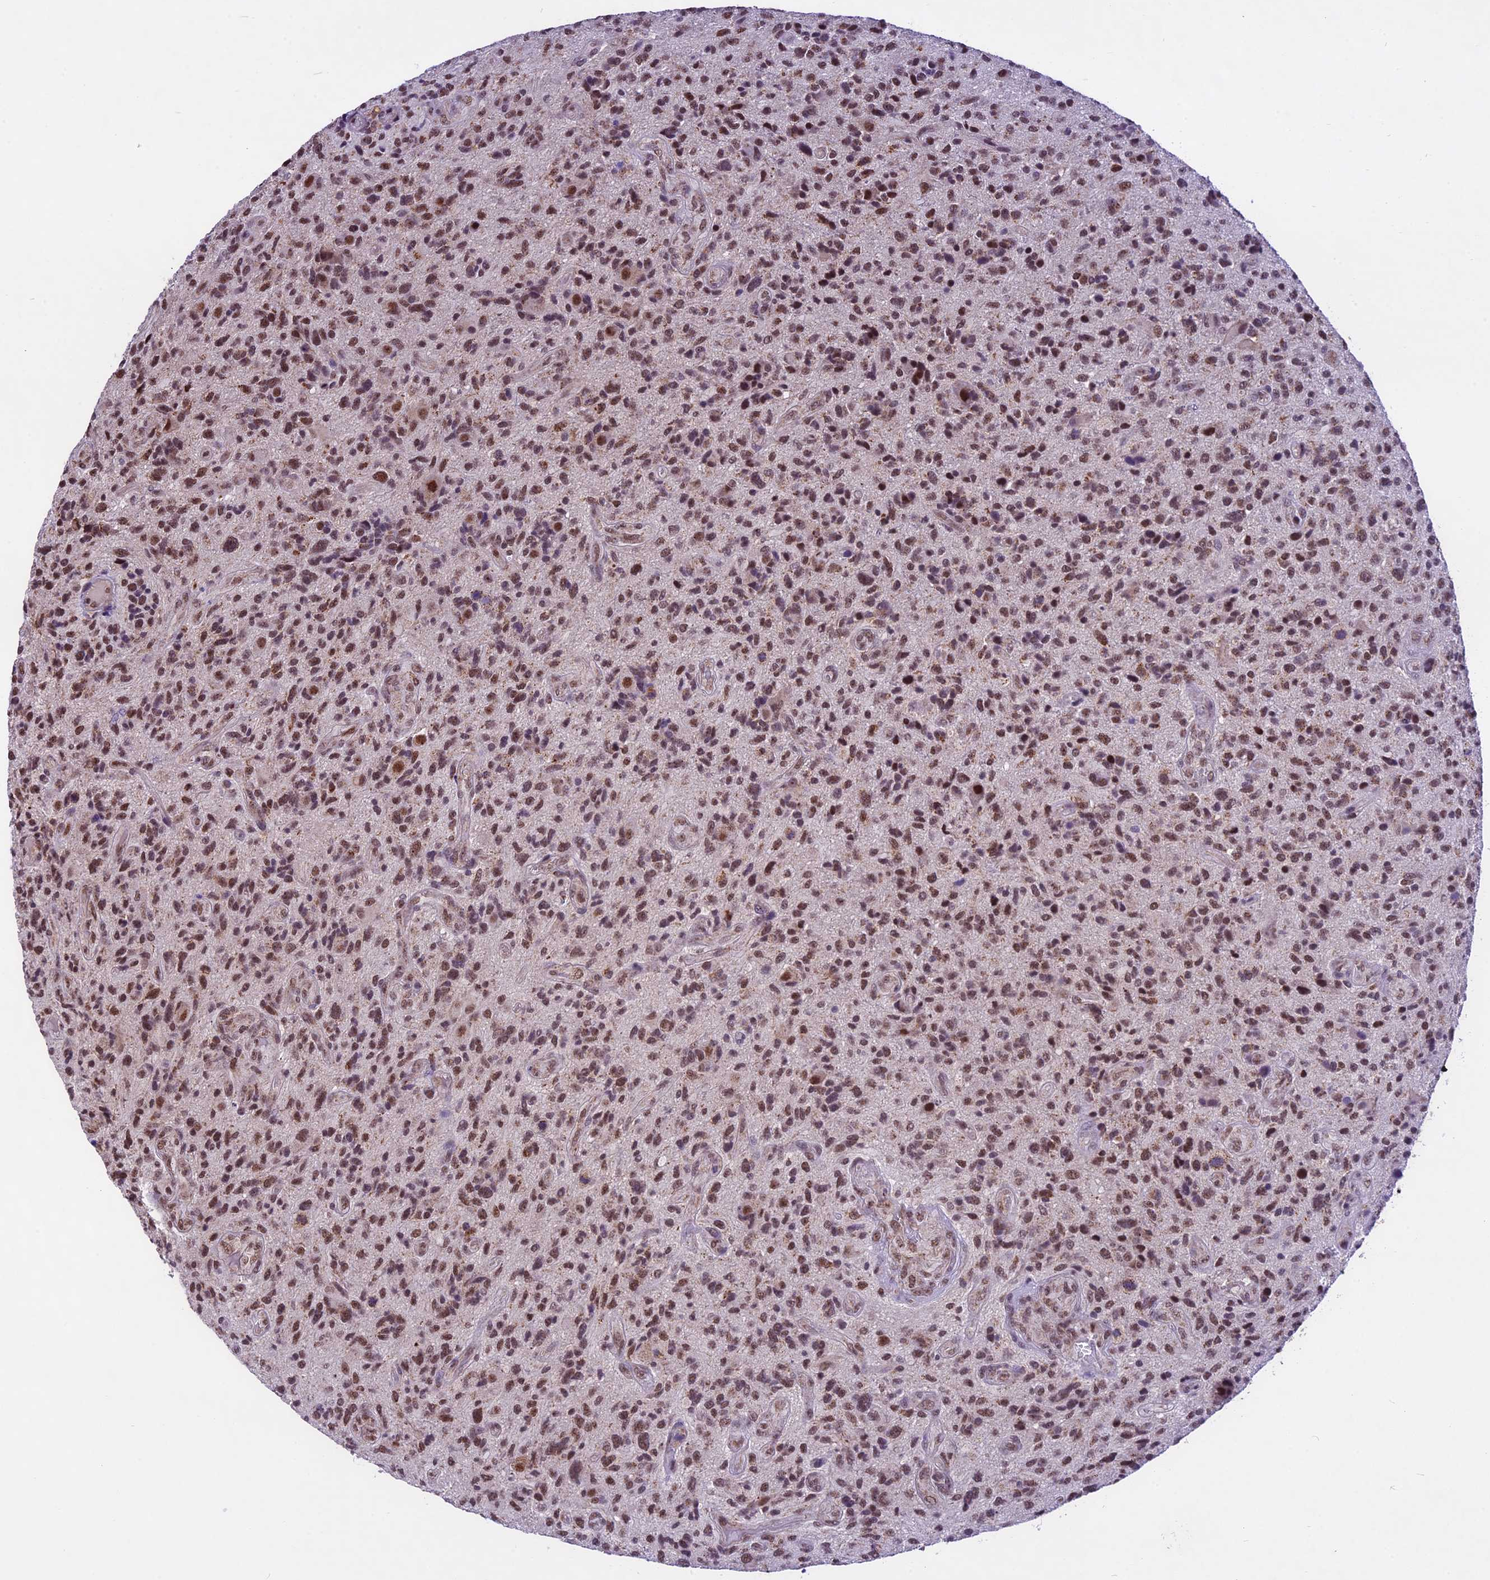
{"staining": {"intensity": "moderate", "quantity": ">75%", "location": "nuclear"}, "tissue": "glioma", "cell_type": "Tumor cells", "image_type": "cancer", "snomed": [{"axis": "morphology", "description": "Glioma, malignant, High grade"}, {"axis": "topography", "description": "Brain"}], "caption": "Malignant glioma (high-grade) tissue demonstrates moderate nuclear staining in approximately >75% of tumor cells, visualized by immunohistochemistry.", "gene": "CARS2", "patient": {"sex": "male", "age": 47}}